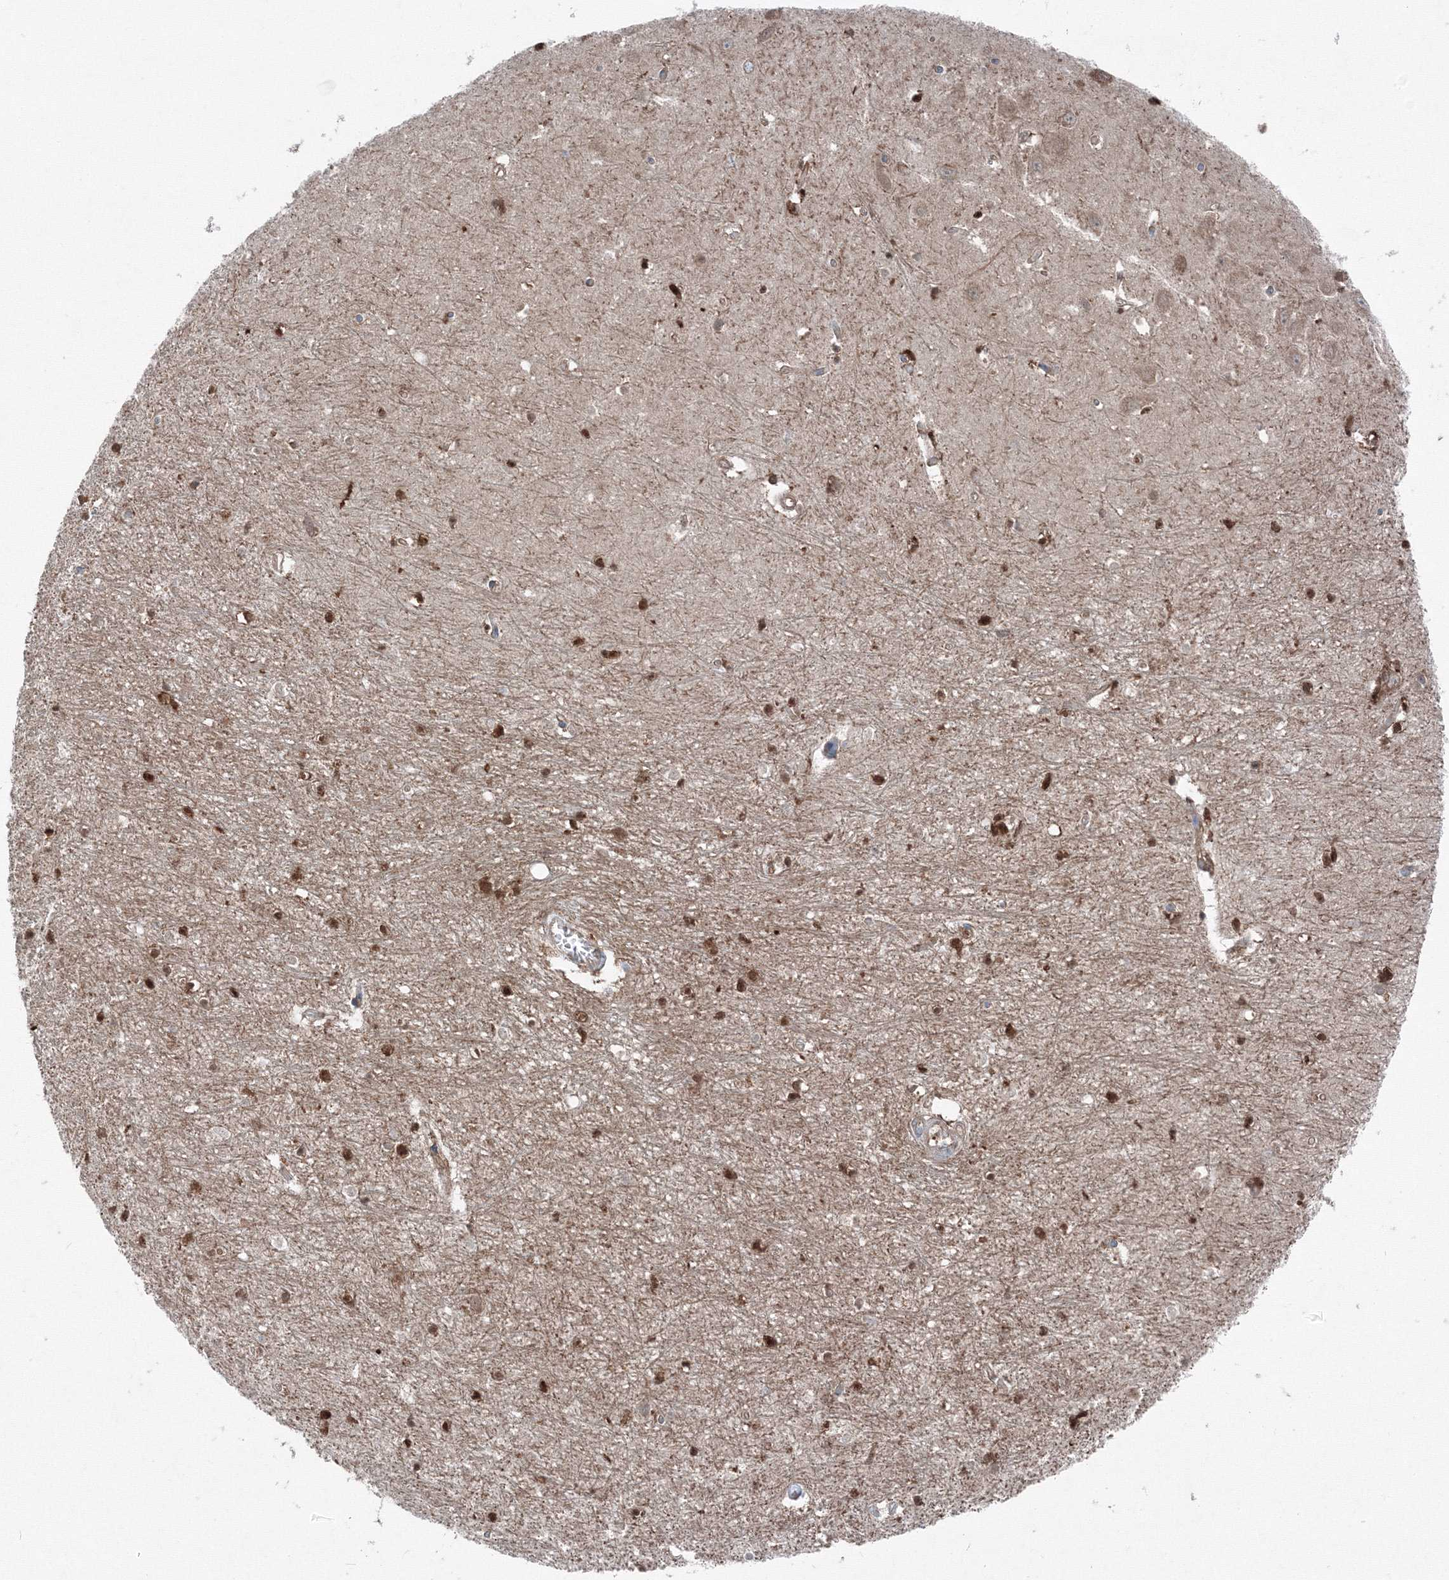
{"staining": {"intensity": "strong", "quantity": "25%-75%", "location": "cytoplasmic/membranous,nuclear"}, "tissue": "hippocampus", "cell_type": "Glial cells", "image_type": "normal", "snomed": [{"axis": "morphology", "description": "Normal tissue, NOS"}, {"axis": "topography", "description": "Hippocampus"}], "caption": "Brown immunohistochemical staining in unremarkable hippocampus demonstrates strong cytoplasmic/membranous,nuclear expression in about 25%-75% of glial cells. The protein of interest is shown in brown color, while the nuclei are stained blue.", "gene": "TPRKB", "patient": {"sex": "female", "age": 64}}